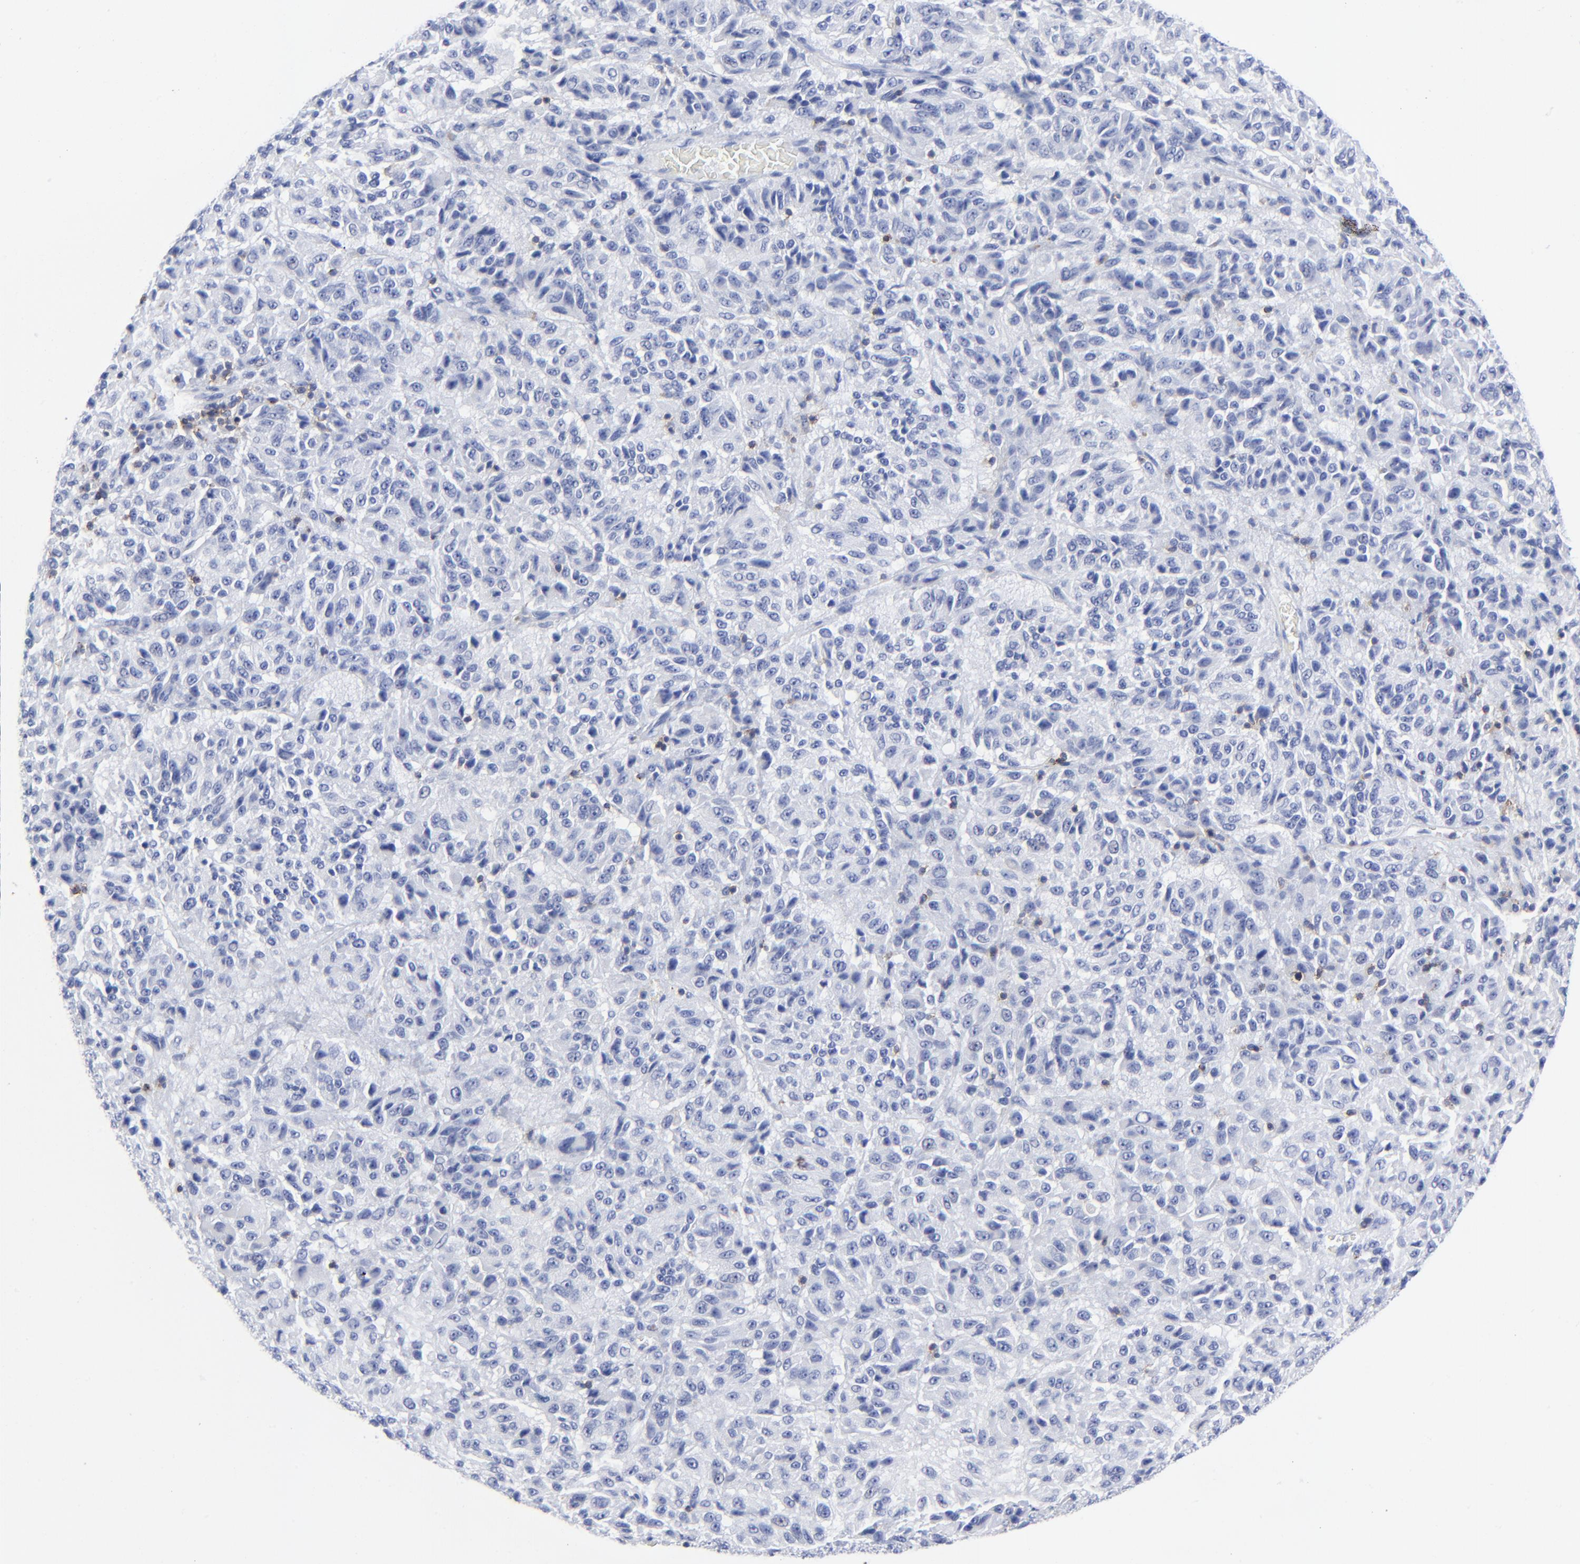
{"staining": {"intensity": "negative", "quantity": "none", "location": "none"}, "tissue": "melanoma", "cell_type": "Tumor cells", "image_type": "cancer", "snomed": [{"axis": "morphology", "description": "Malignant melanoma, Metastatic site"}, {"axis": "topography", "description": "Lung"}], "caption": "IHC photomicrograph of melanoma stained for a protein (brown), which demonstrates no expression in tumor cells.", "gene": "LCK", "patient": {"sex": "male", "age": 64}}